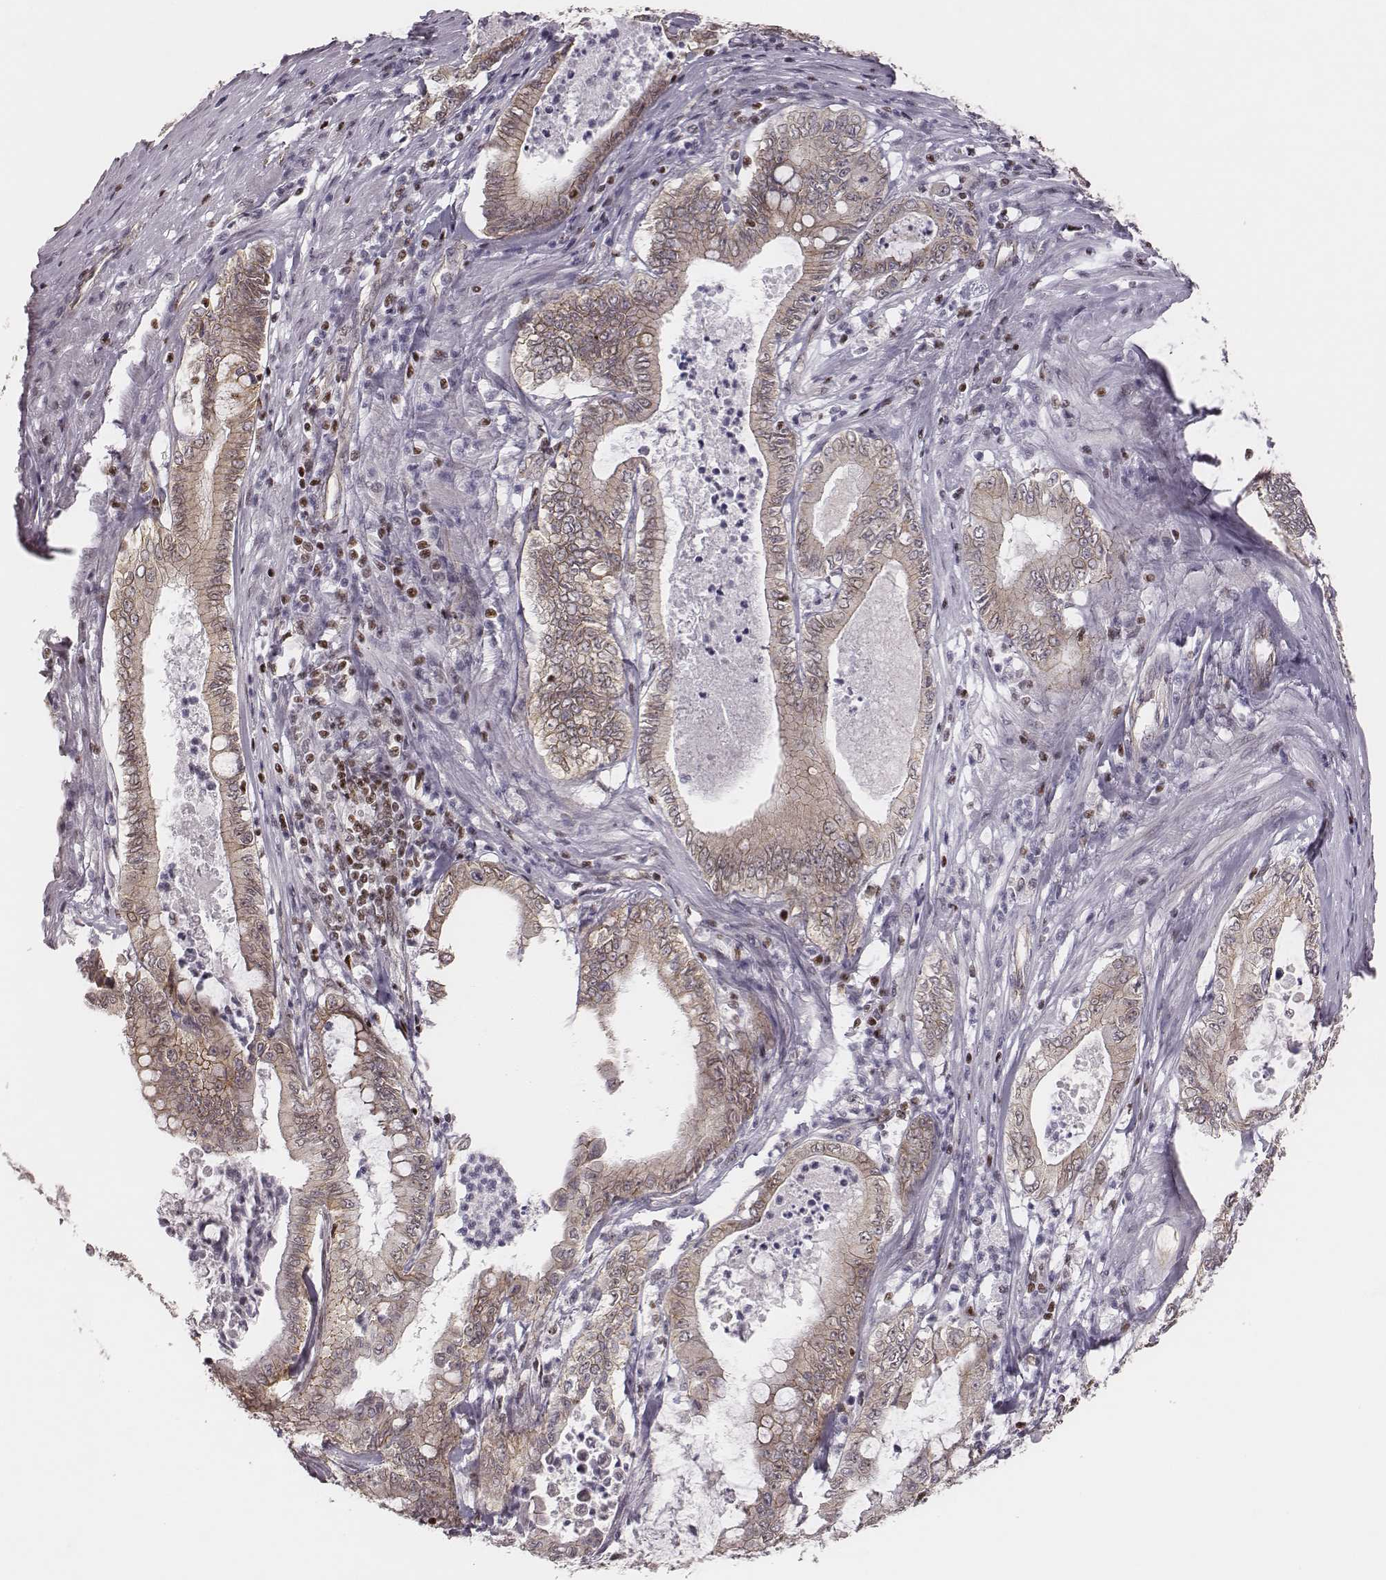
{"staining": {"intensity": "weak", "quantity": "25%-75%", "location": "cytoplasmic/membranous"}, "tissue": "pancreatic cancer", "cell_type": "Tumor cells", "image_type": "cancer", "snomed": [{"axis": "morphology", "description": "Adenocarcinoma, NOS"}, {"axis": "topography", "description": "Pancreas"}], "caption": "An image of pancreatic cancer (adenocarcinoma) stained for a protein exhibits weak cytoplasmic/membranous brown staining in tumor cells. The staining was performed using DAB (3,3'-diaminobenzidine), with brown indicating positive protein expression. Nuclei are stained blue with hematoxylin.", "gene": "WDR59", "patient": {"sex": "male", "age": 71}}